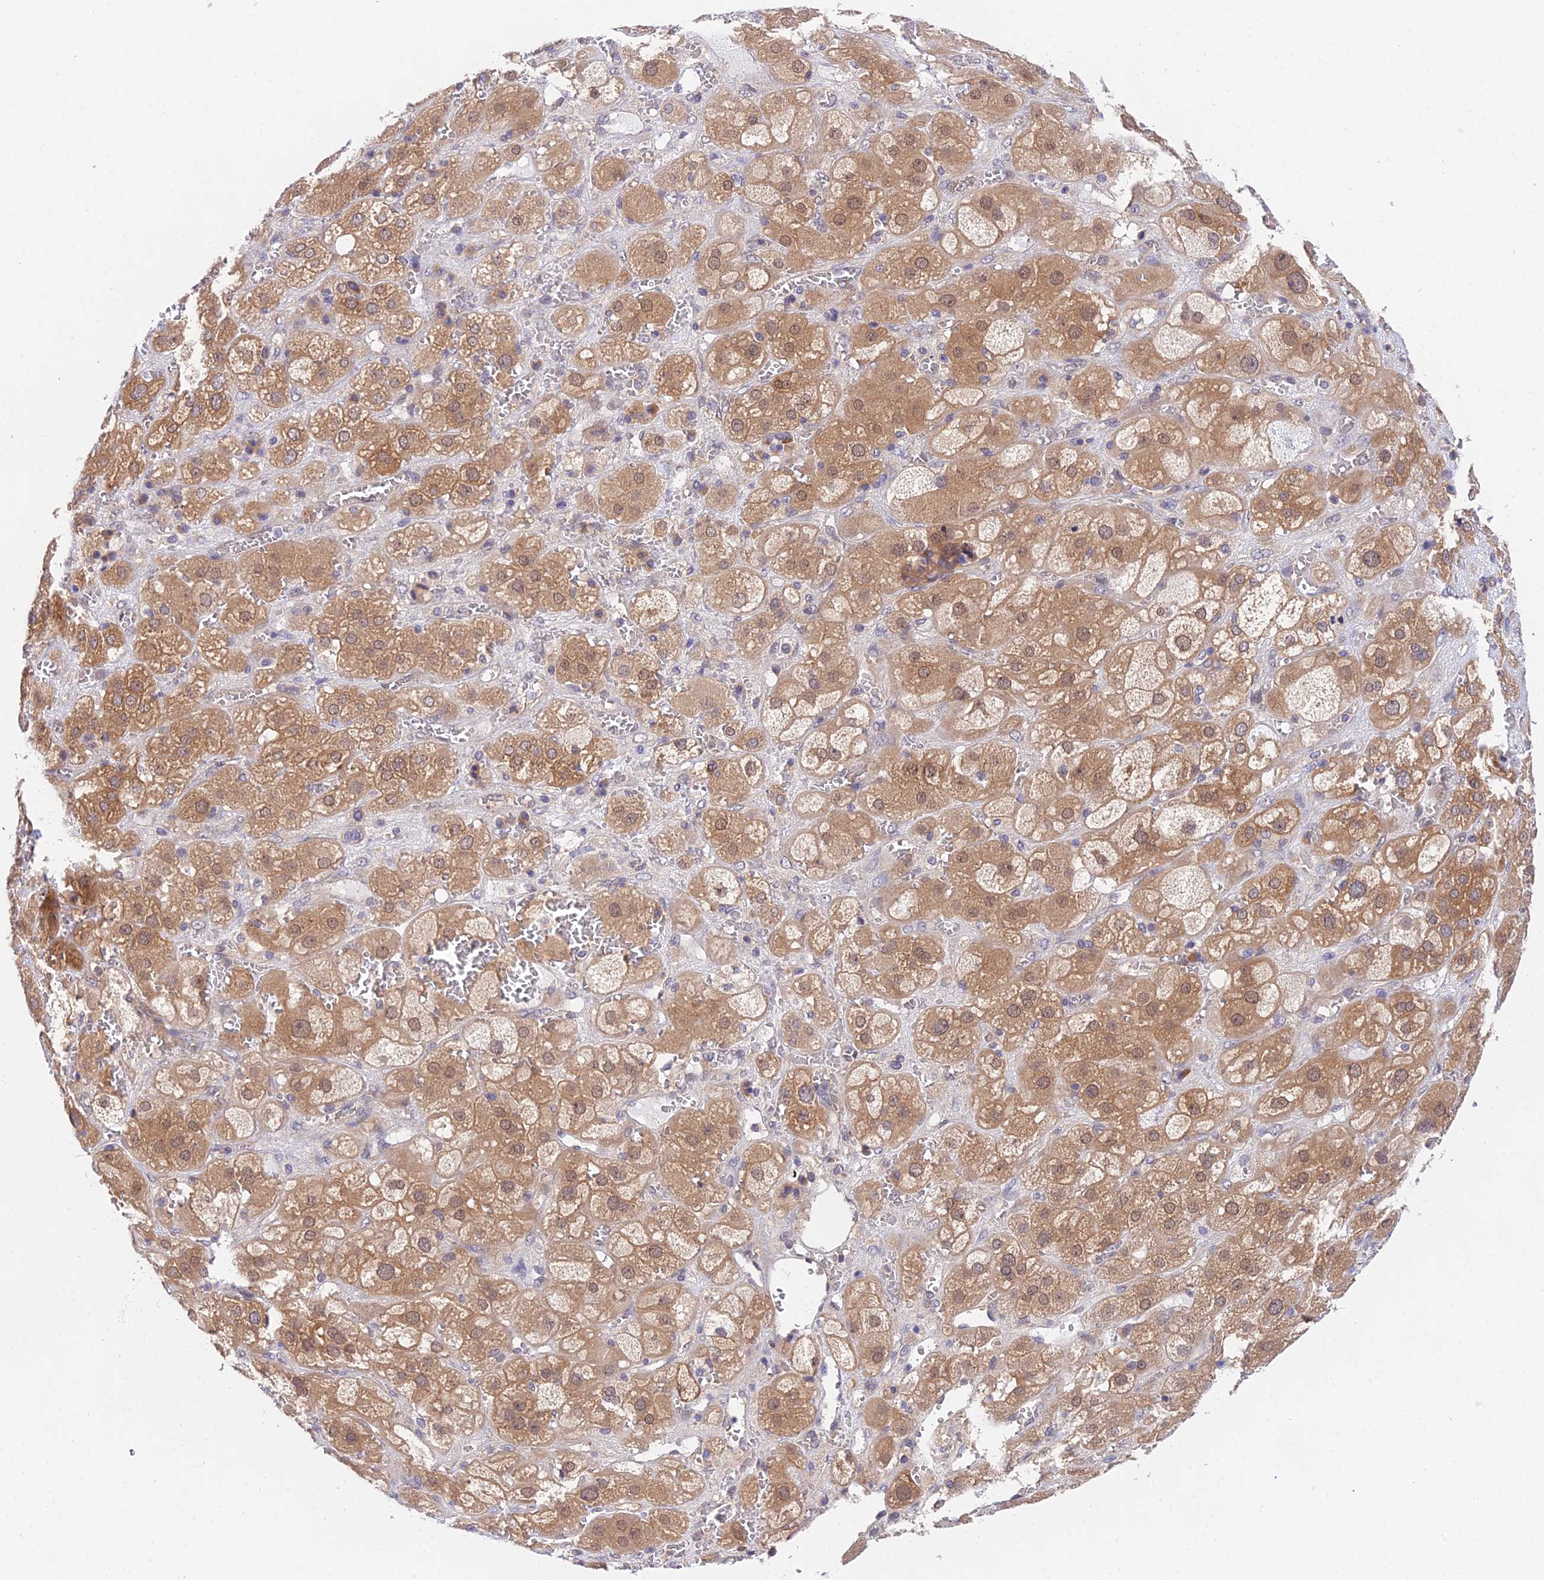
{"staining": {"intensity": "moderate", "quantity": ">75%", "location": "cytoplasmic/membranous,nuclear"}, "tissue": "adrenal gland", "cell_type": "Glandular cells", "image_type": "normal", "snomed": [{"axis": "morphology", "description": "Normal tissue, NOS"}, {"axis": "topography", "description": "Adrenal gland"}], "caption": "IHC of normal adrenal gland shows medium levels of moderate cytoplasmic/membranous,nuclear staining in about >75% of glandular cells.", "gene": "PPP2R2A", "patient": {"sex": "female", "age": 47}}